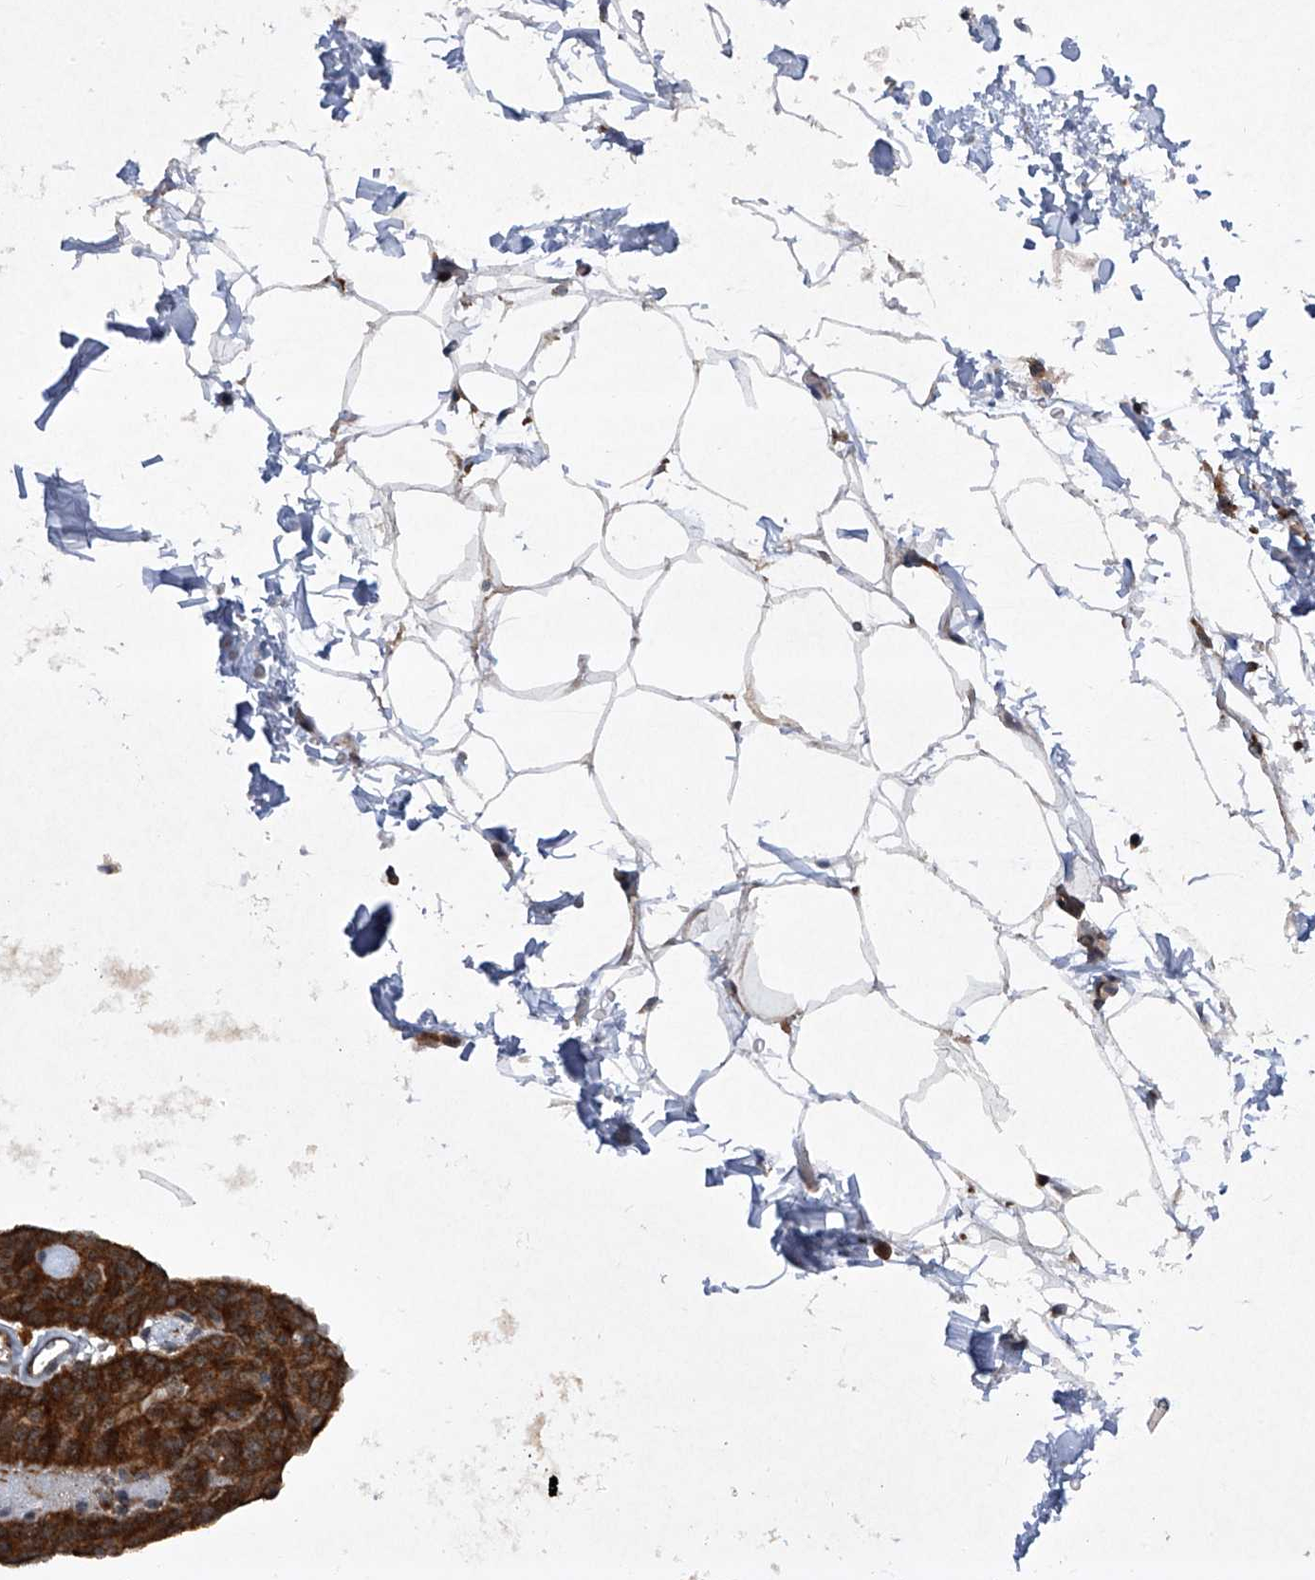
{"staining": {"intensity": "strong", "quantity": ">75%", "location": "cytoplasmic/membranous"}, "tissue": "urothelial cancer", "cell_type": "Tumor cells", "image_type": "cancer", "snomed": [{"axis": "morphology", "description": "Urothelial carcinoma, Low grade"}, {"axis": "topography", "description": "Urinary bladder"}], "caption": "A micrograph showing strong cytoplasmic/membranous expression in about >75% of tumor cells in low-grade urothelial carcinoma, as visualized by brown immunohistochemical staining.", "gene": "CISH", "patient": {"sex": "female", "age": 60}}